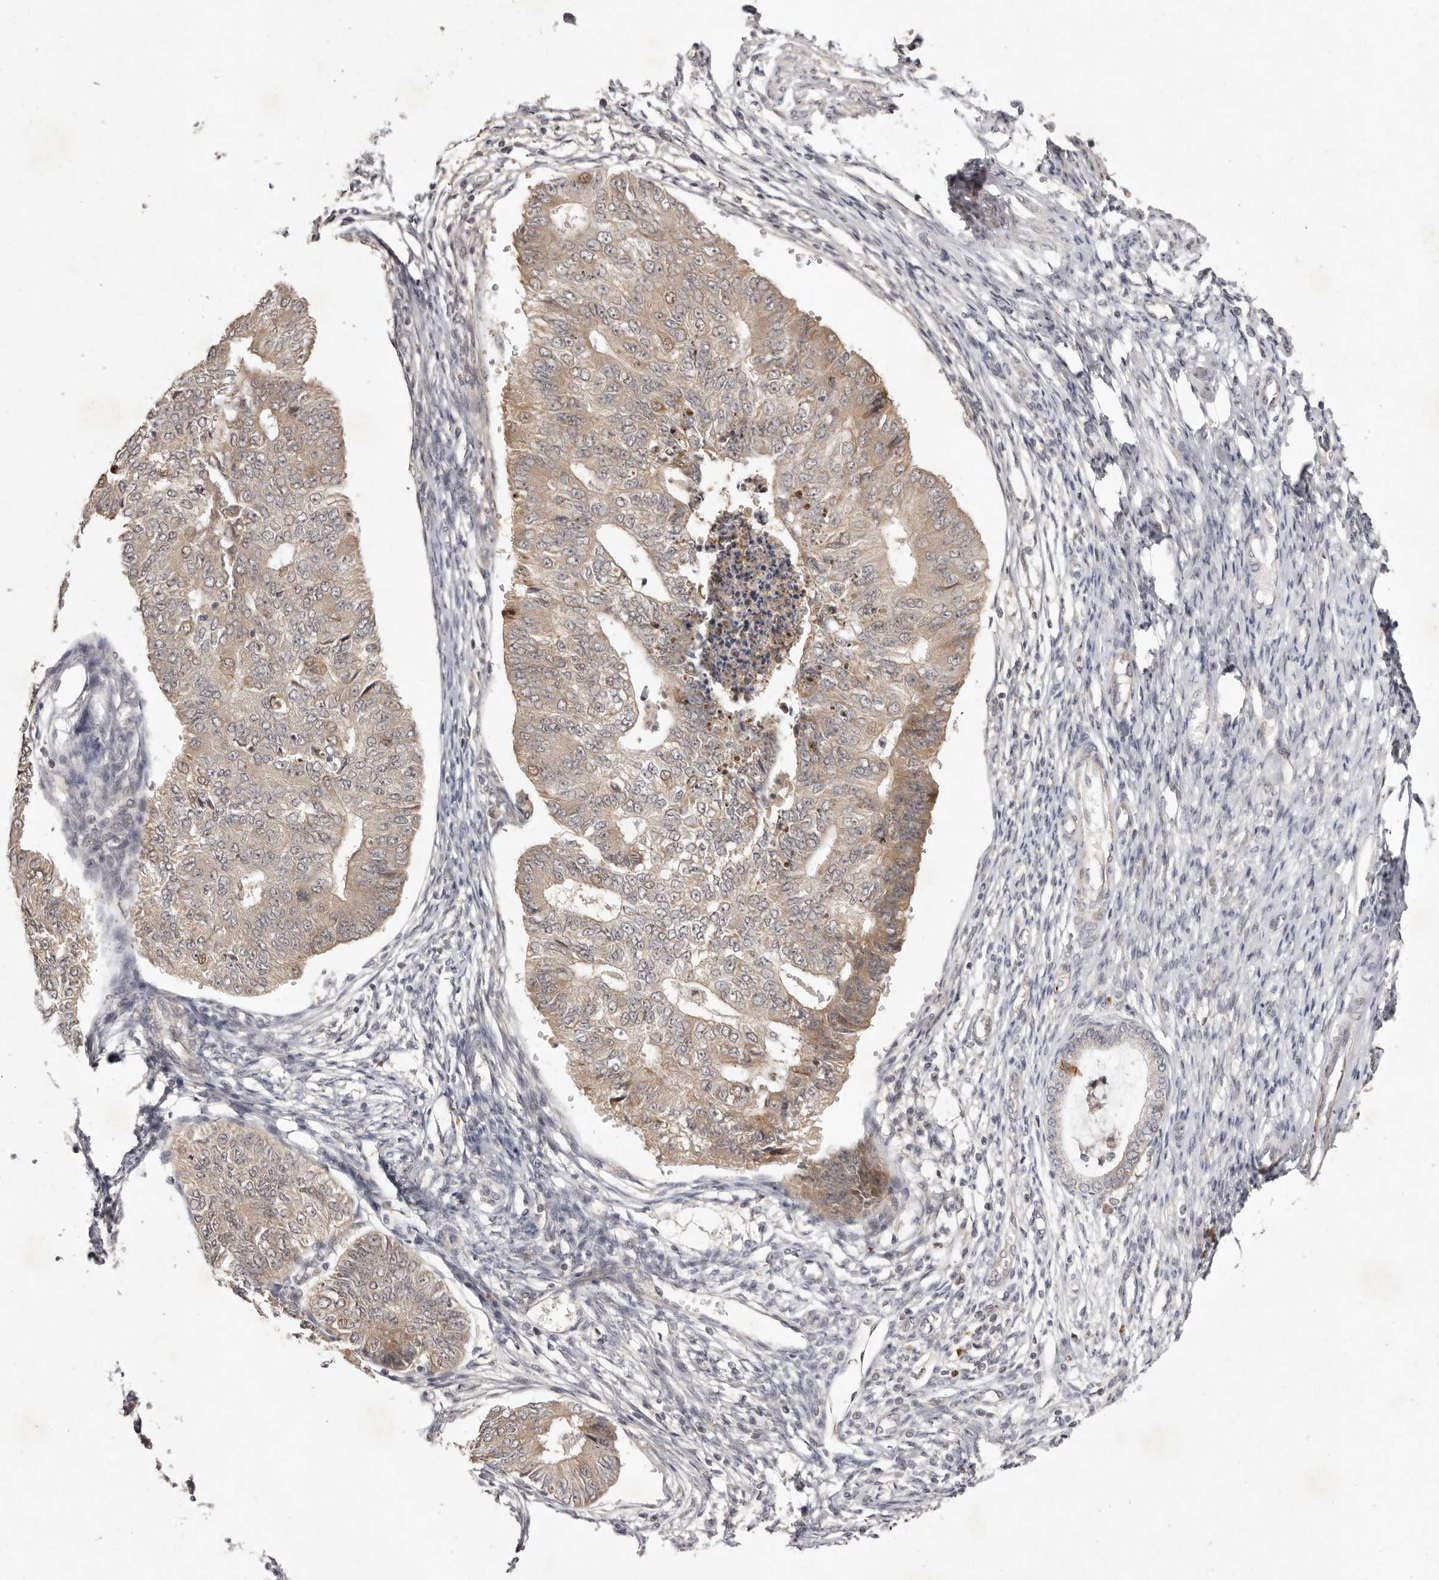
{"staining": {"intensity": "weak", "quantity": ">75%", "location": "cytoplasmic/membranous"}, "tissue": "endometrial cancer", "cell_type": "Tumor cells", "image_type": "cancer", "snomed": [{"axis": "morphology", "description": "Adenocarcinoma, NOS"}, {"axis": "topography", "description": "Endometrium"}], "caption": "This micrograph reveals endometrial cancer (adenocarcinoma) stained with immunohistochemistry to label a protein in brown. The cytoplasmic/membranous of tumor cells show weak positivity for the protein. Nuclei are counter-stained blue.", "gene": "BUD31", "patient": {"sex": "female", "age": 32}}